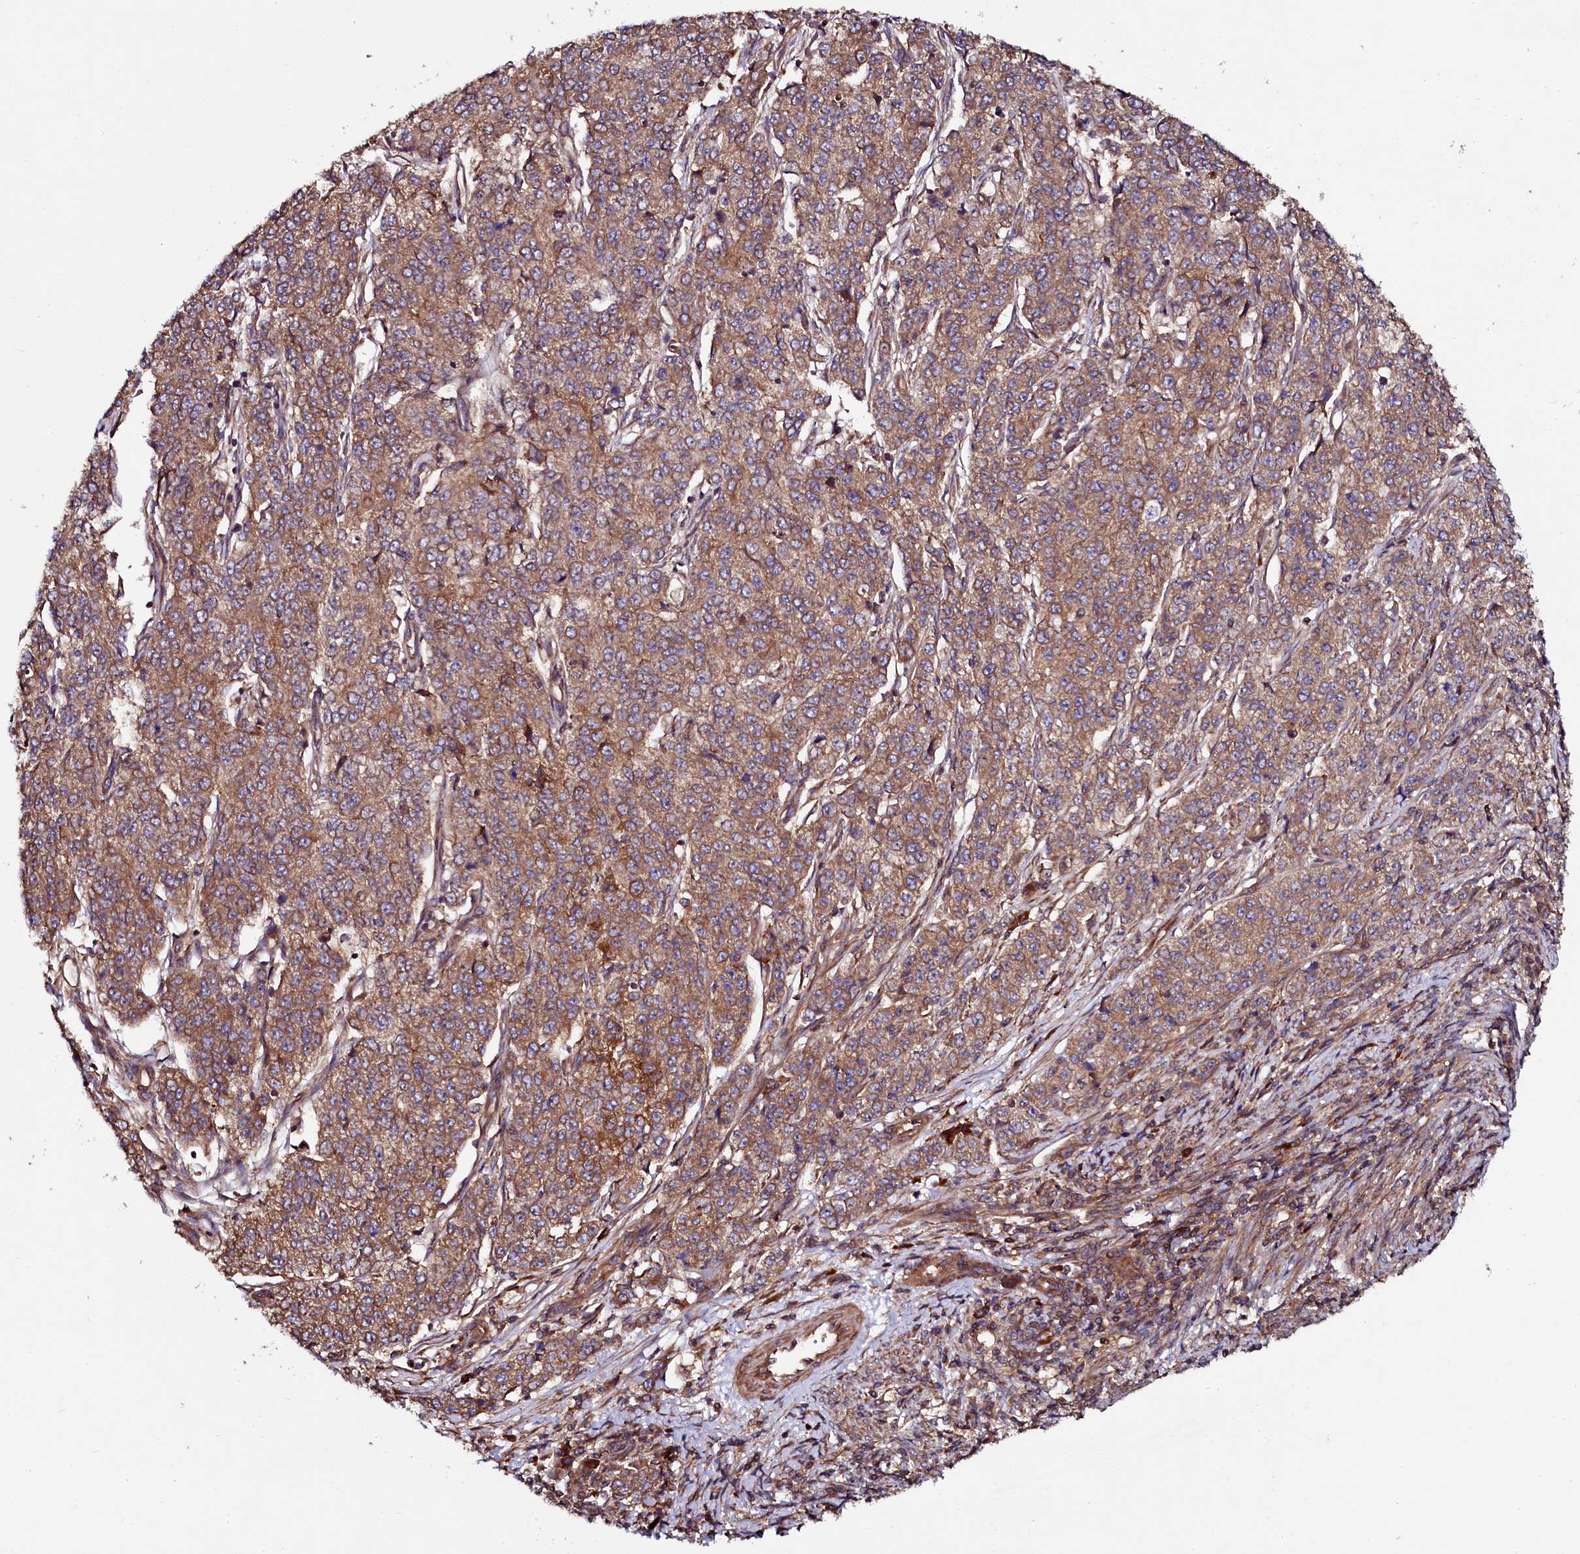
{"staining": {"intensity": "moderate", "quantity": ">75%", "location": "cytoplasmic/membranous"}, "tissue": "endometrial cancer", "cell_type": "Tumor cells", "image_type": "cancer", "snomed": [{"axis": "morphology", "description": "Adenocarcinoma, NOS"}, {"axis": "topography", "description": "Endometrium"}], "caption": "The micrograph shows staining of endometrial cancer (adenocarcinoma), revealing moderate cytoplasmic/membranous protein staining (brown color) within tumor cells. (IHC, brightfield microscopy, high magnification).", "gene": "USPL1", "patient": {"sex": "female", "age": 50}}